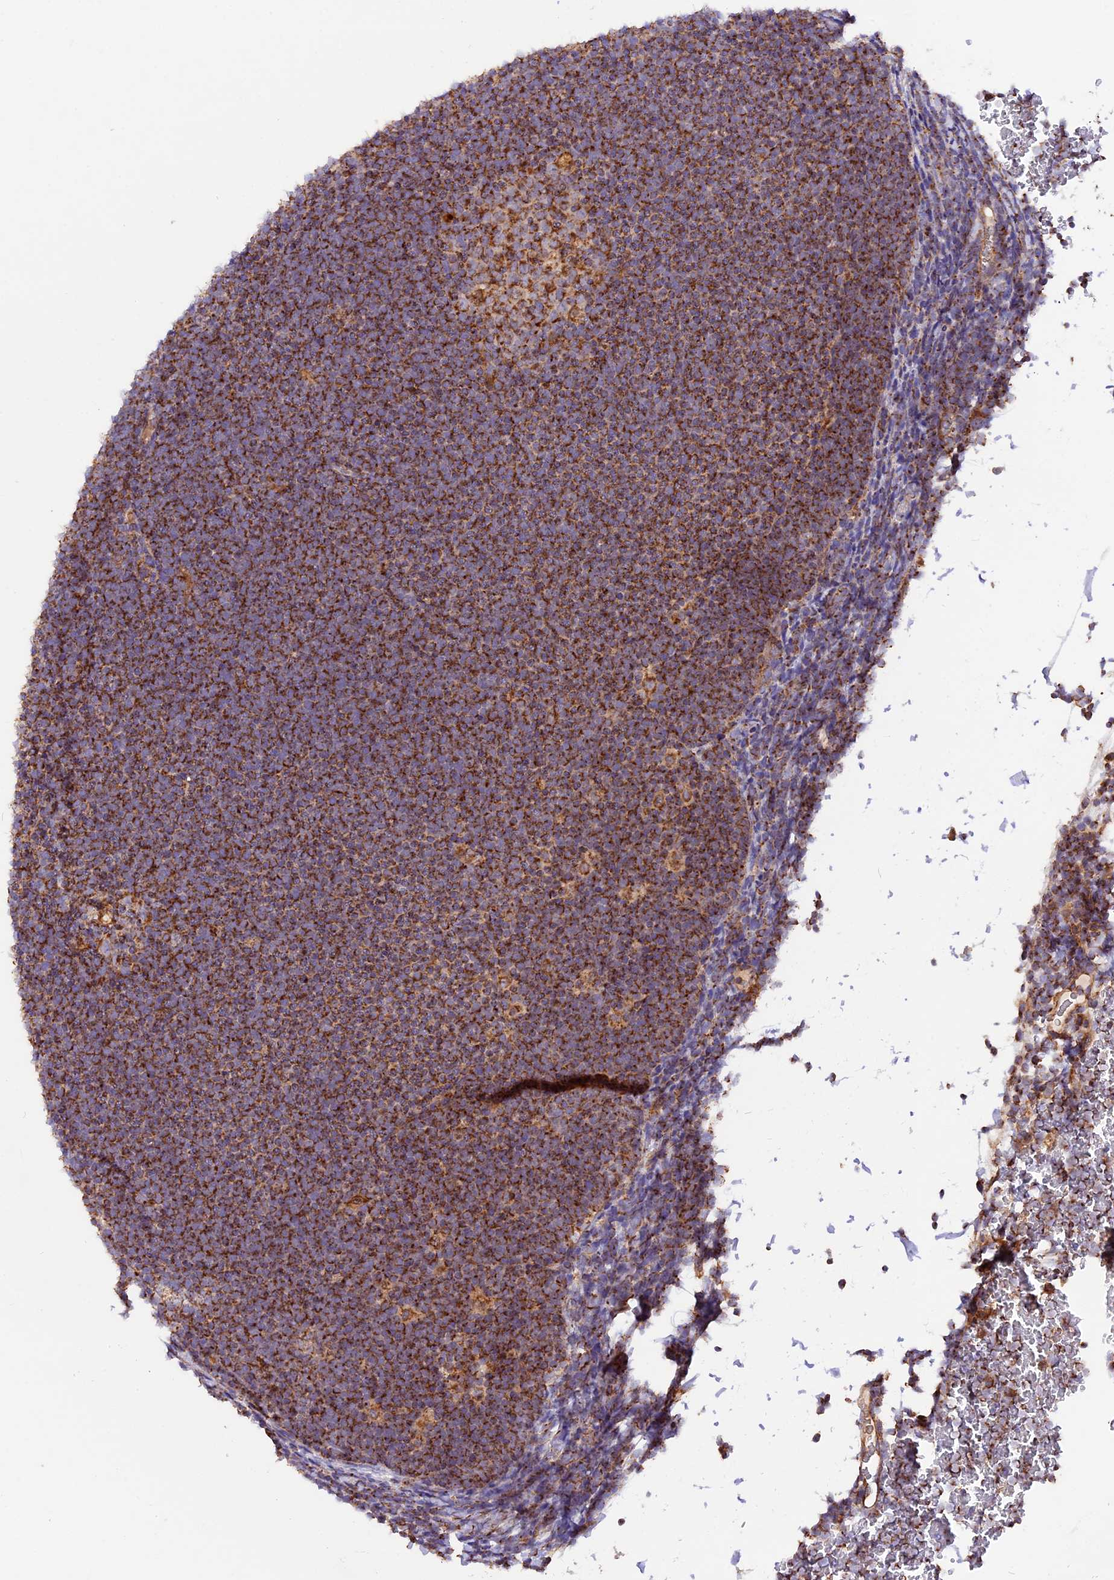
{"staining": {"intensity": "strong", "quantity": ">75%", "location": "cytoplasmic/membranous"}, "tissue": "lymphoma", "cell_type": "Tumor cells", "image_type": "cancer", "snomed": [{"axis": "morphology", "description": "Malignant lymphoma, non-Hodgkin's type, High grade"}, {"axis": "topography", "description": "Lymph node"}], "caption": "An IHC image of neoplastic tissue is shown. Protein staining in brown labels strong cytoplasmic/membranous positivity in lymphoma within tumor cells. Using DAB (brown) and hematoxylin (blue) stains, captured at high magnification using brightfield microscopy.", "gene": "NDUFA8", "patient": {"sex": "male", "age": 13}}